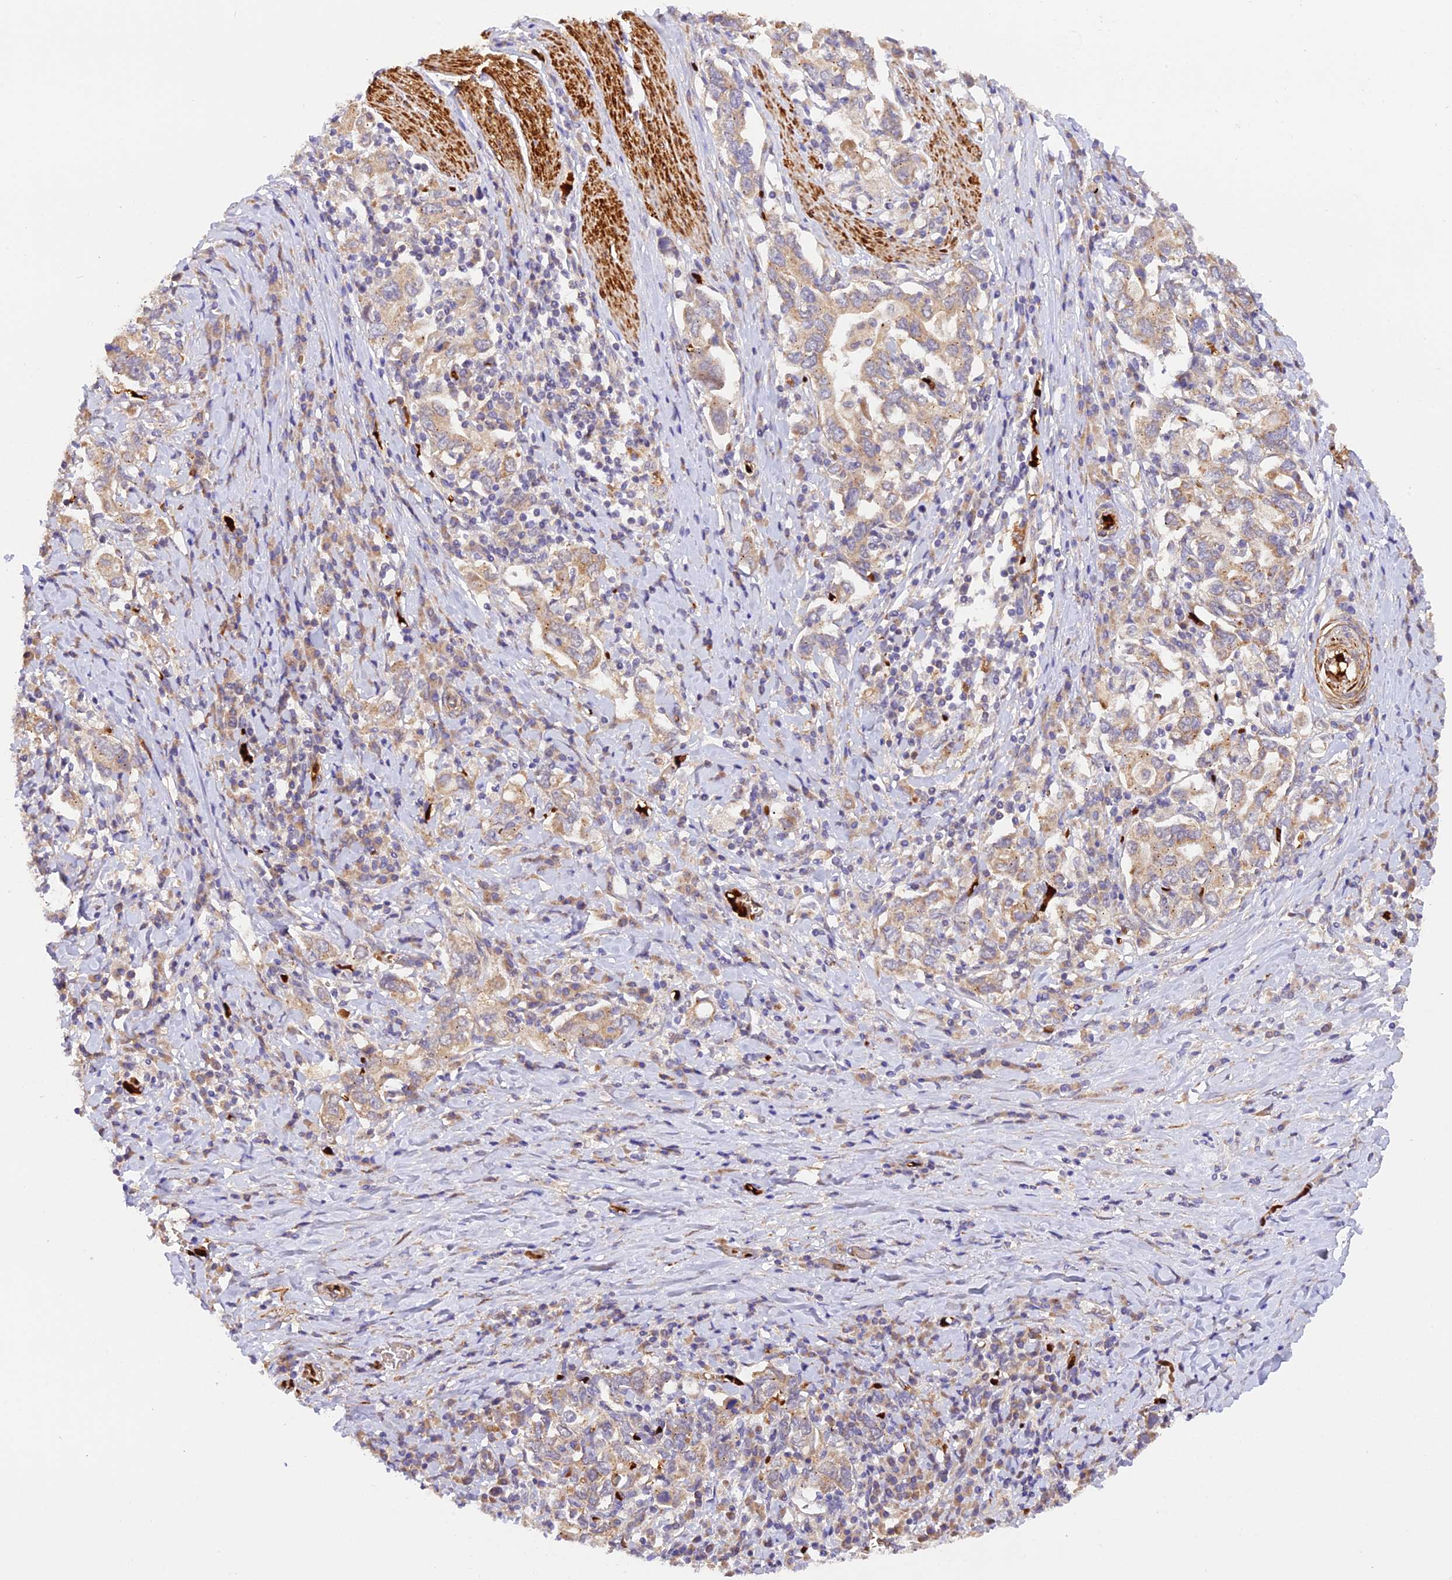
{"staining": {"intensity": "weak", "quantity": ">75%", "location": "cytoplasmic/membranous"}, "tissue": "stomach cancer", "cell_type": "Tumor cells", "image_type": "cancer", "snomed": [{"axis": "morphology", "description": "Adenocarcinoma, NOS"}, {"axis": "topography", "description": "Stomach, upper"}, {"axis": "topography", "description": "Stomach"}], "caption": "The histopathology image reveals a brown stain indicating the presence of a protein in the cytoplasmic/membranous of tumor cells in adenocarcinoma (stomach).", "gene": "WDFY4", "patient": {"sex": "male", "age": 62}}